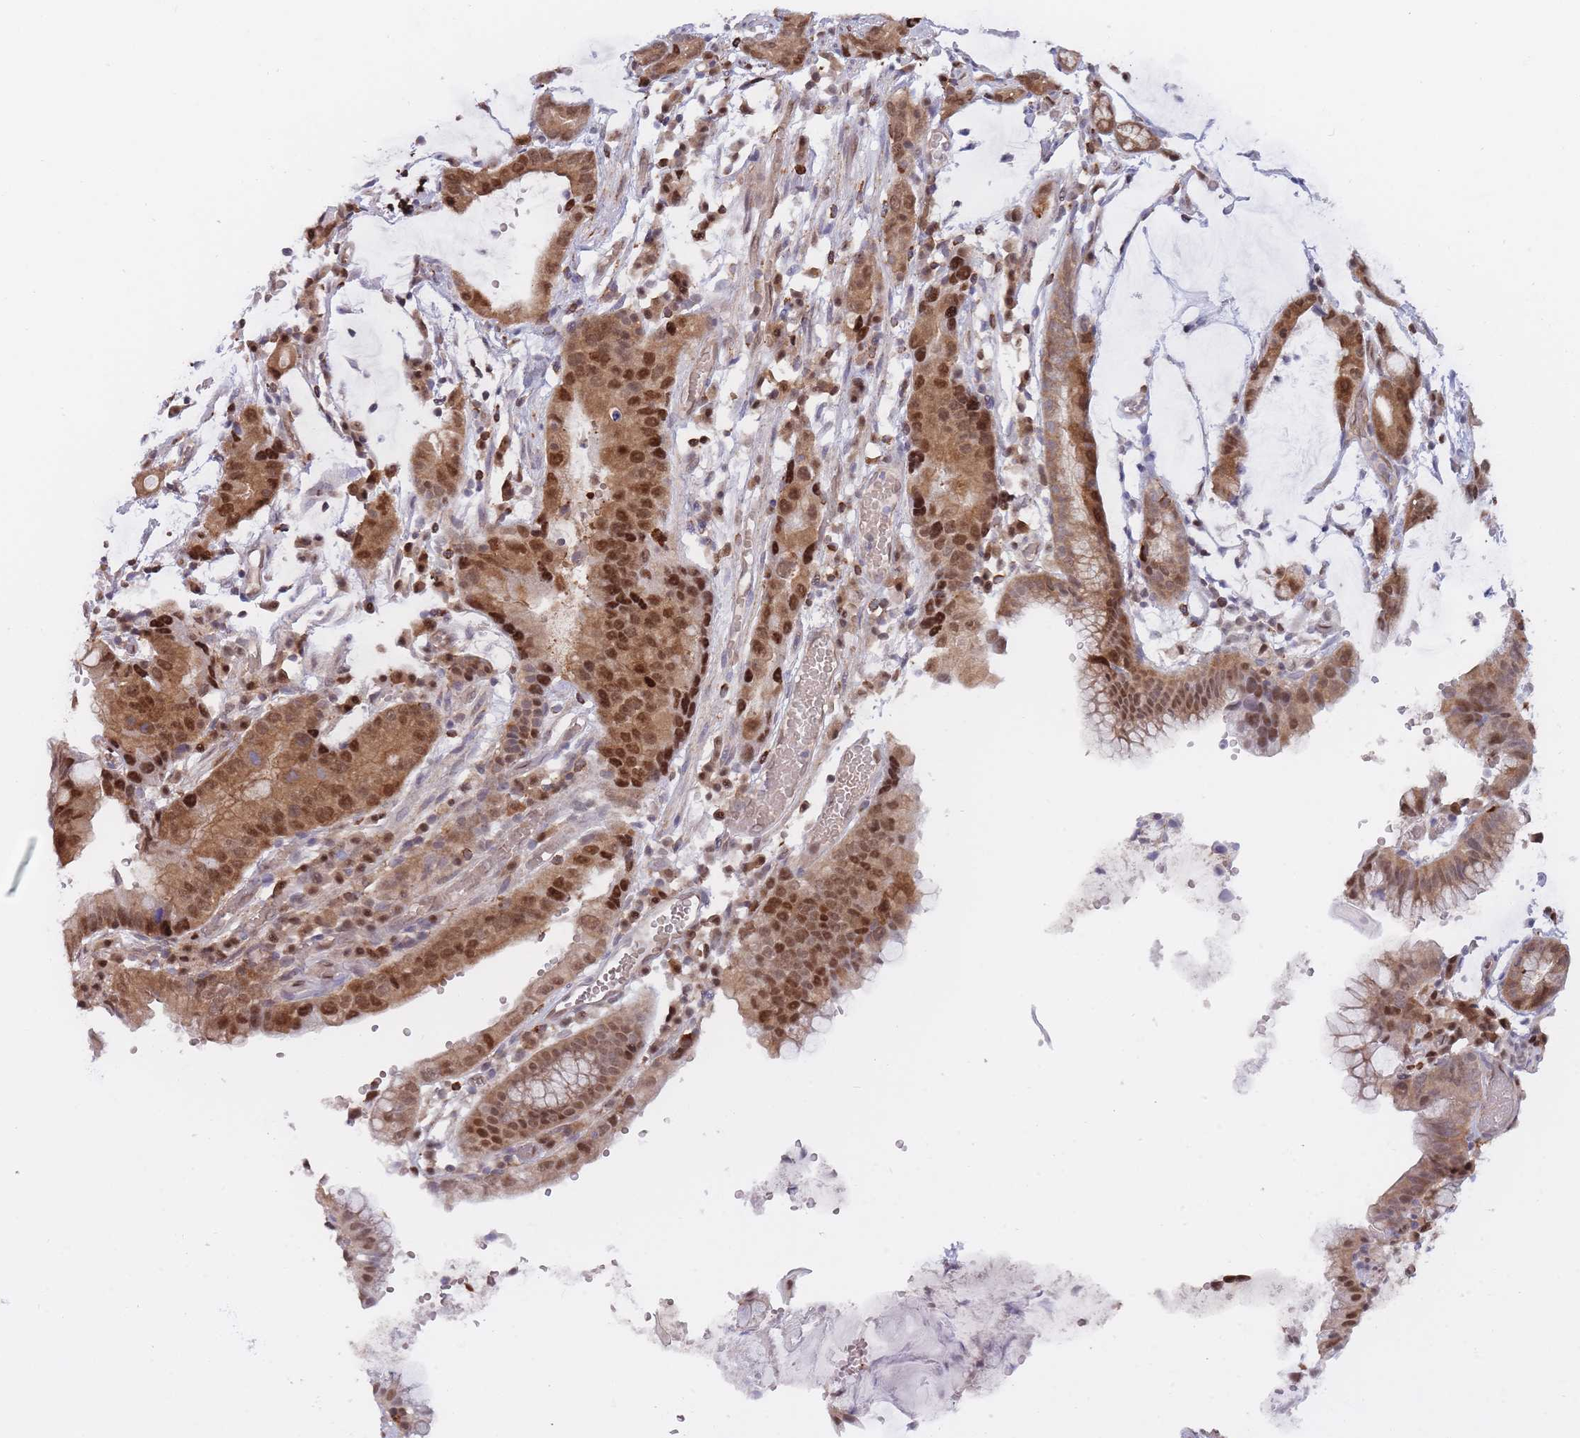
{"staining": {"intensity": "moderate", "quantity": ">75%", "location": "cytoplasmic/membranous,nuclear"}, "tissue": "stomach cancer", "cell_type": "Tumor cells", "image_type": "cancer", "snomed": [{"axis": "morphology", "description": "Adenocarcinoma, NOS"}, {"axis": "topography", "description": "Stomach"}], "caption": "Stomach cancer (adenocarcinoma) stained for a protein exhibits moderate cytoplasmic/membranous and nuclear positivity in tumor cells.", "gene": "NSFL1C", "patient": {"sex": "male", "age": 55}}